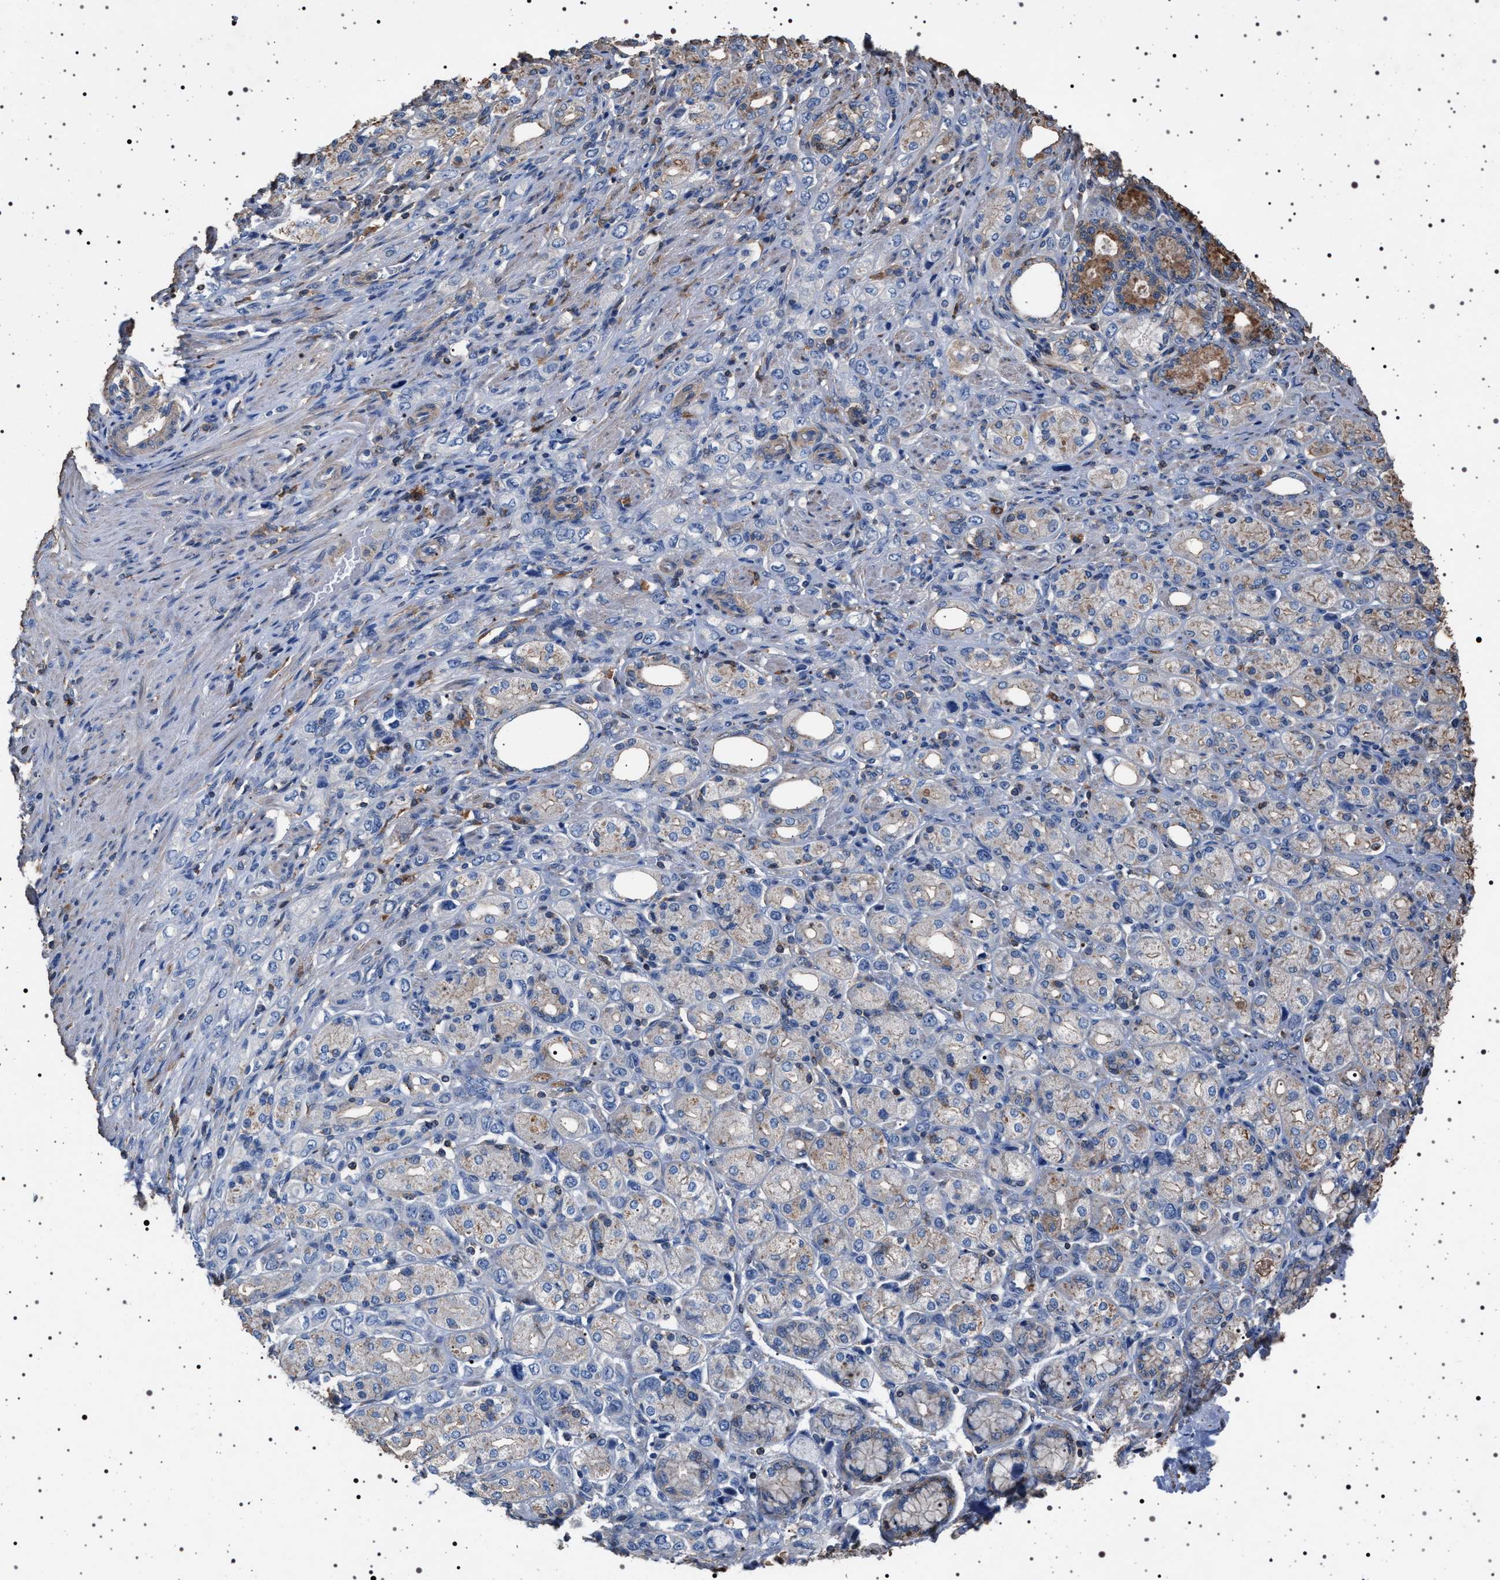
{"staining": {"intensity": "negative", "quantity": "none", "location": "none"}, "tissue": "stomach cancer", "cell_type": "Tumor cells", "image_type": "cancer", "snomed": [{"axis": "morphology", "description": "Adenocarcinoma, NOS"}, {"axis": "topography", "description": "Stomach"}], "caption": "Tumor cells show no significant expression in adenocarcinoma (stomach).", "gene": "SMAP2", "patient": {"sex": "female", "age": 65}}